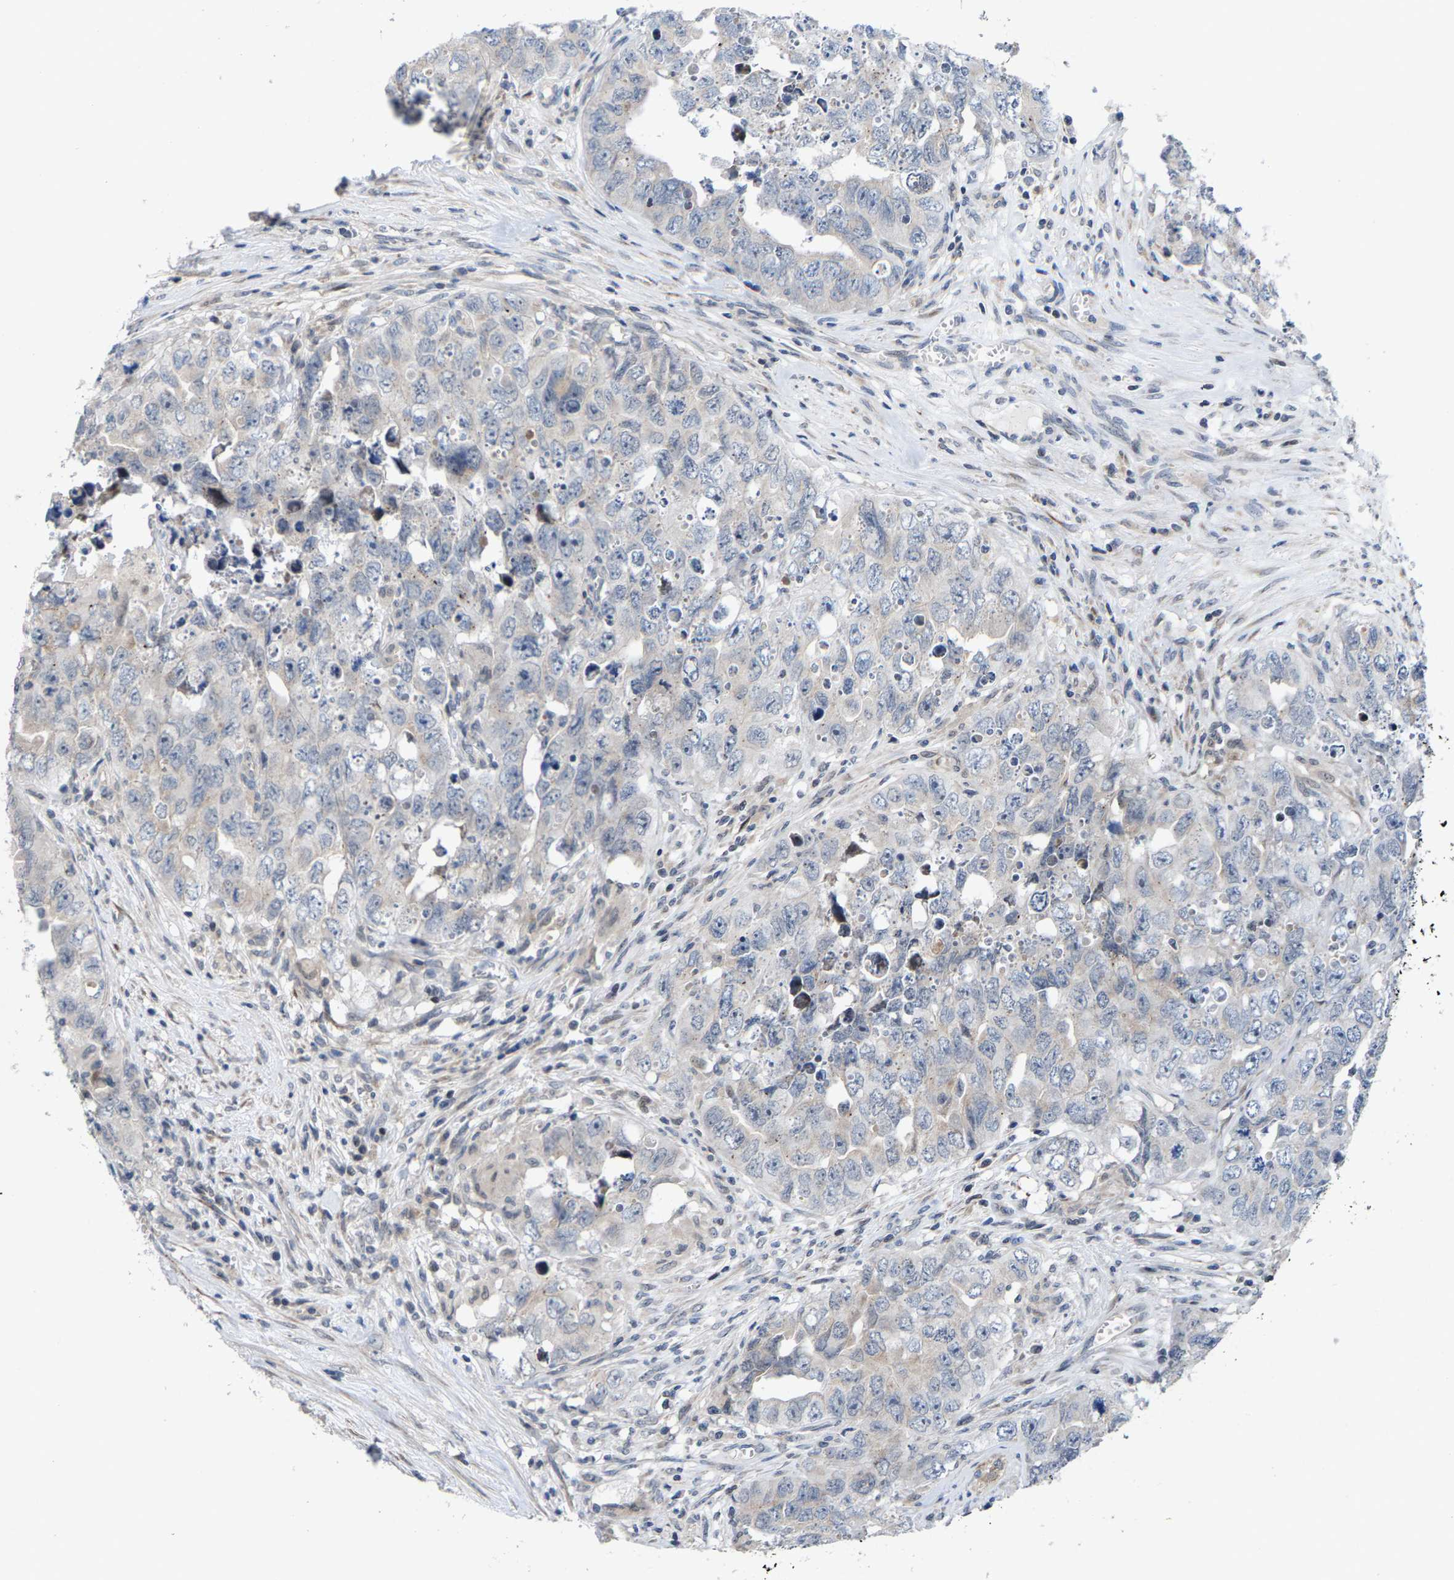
{"staining": {"intensity": "negative", "quantity": "none", "location": "none"}, "tissue": "testis cancer", "cell_type": "Tumor cells", "image_type": "cancer", "snomed": [{"axis": "morphology", "description": "Seminoma, NOS"}, {"axis": "morphology", "description": "Carcinoma, Embryonal, NOS"}, {"axis": "topography", "description": "Testis"}], "caption": "Image shows no protein positivity in tumor cells of testis cancer tissue. The staining is performed using DAB (3,3'-diaminobenzidine) brown chromogen with nuclei counter-stained in using hematoxylin.", "gene": "TDRKH", "patient": {"sex": "male", "age": 43}}